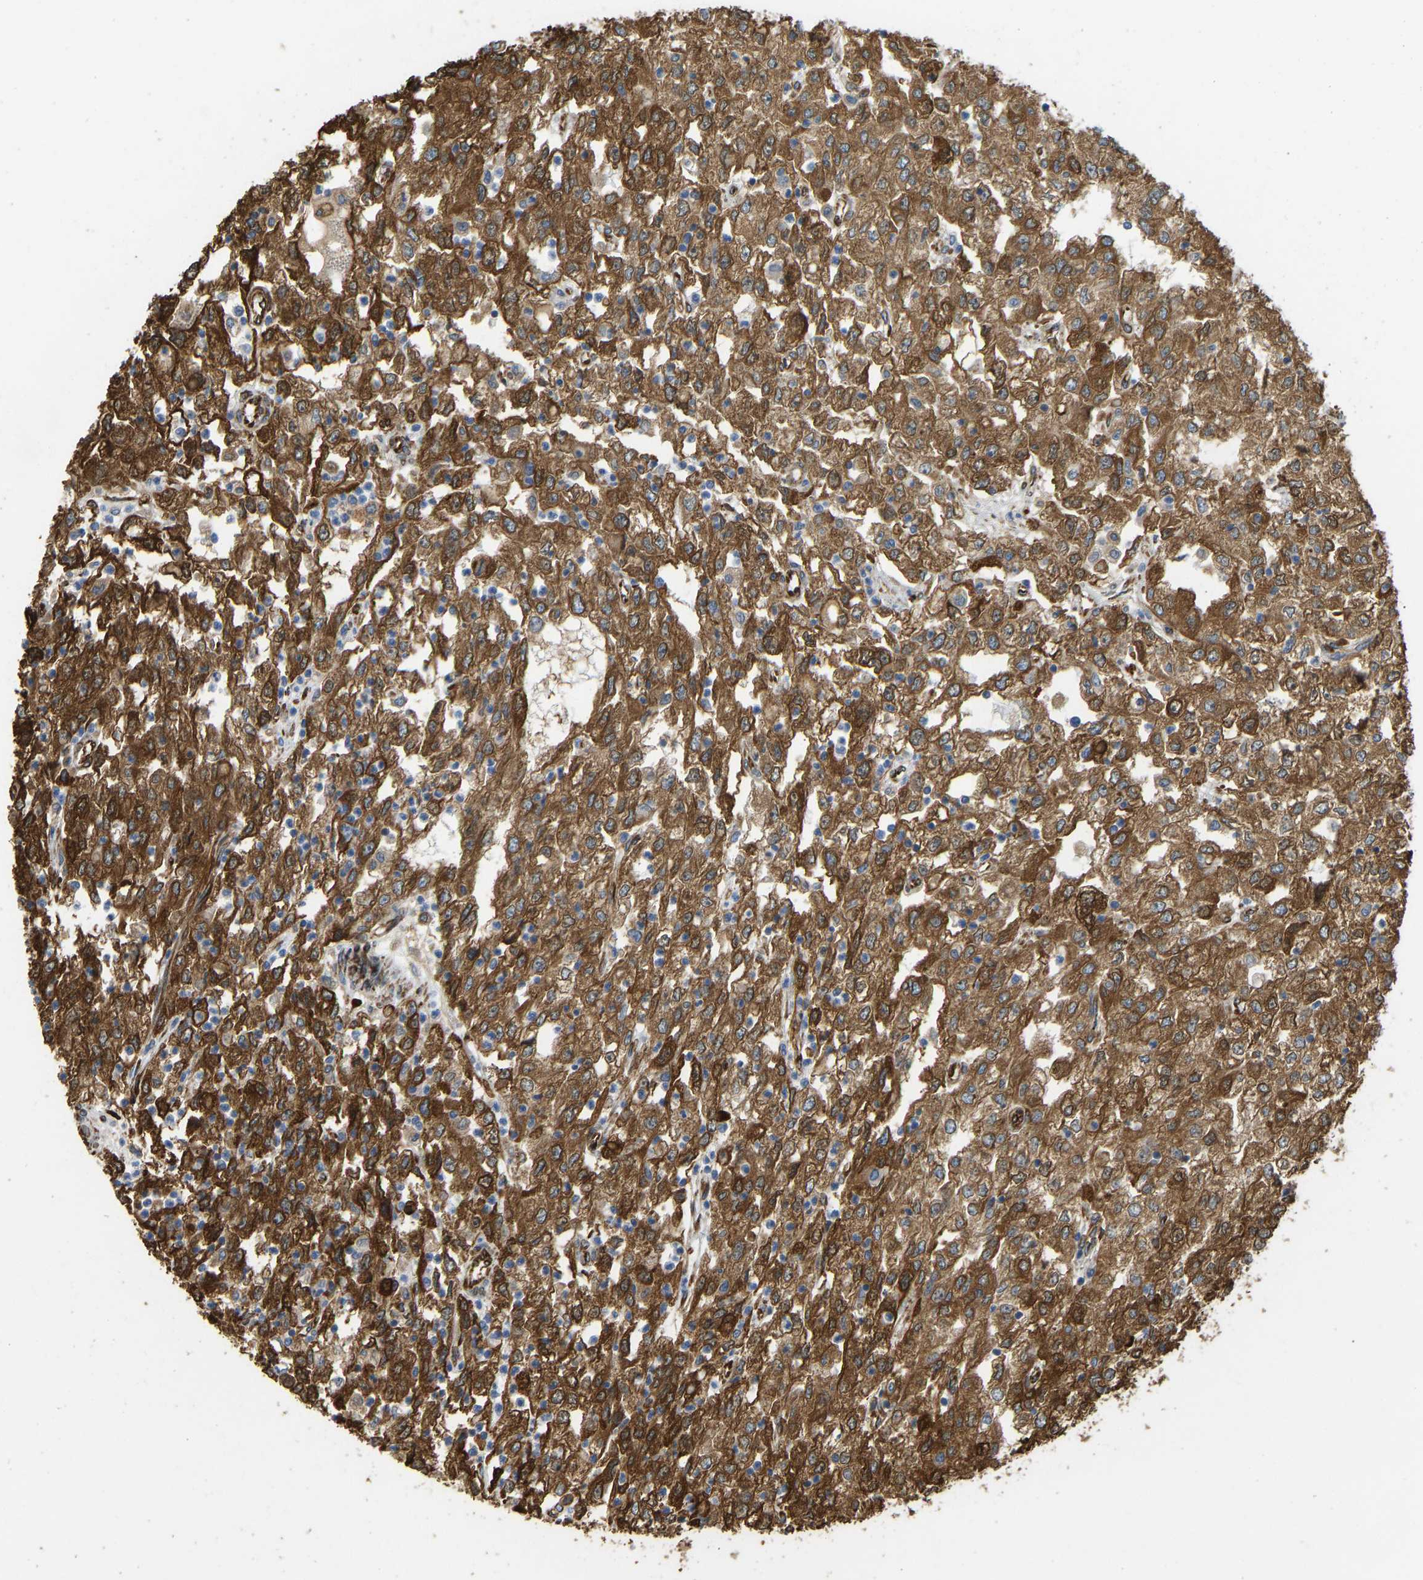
{"staining": {"intensity": "moderate", "quantity": ">75%", "location": "cytoplasmic/membranous"}, "tissue": "renal cancer", "cell_type": "Tumor cells", "image_type": "cancer", "snomed": [{"axis": "morphology", "description": "Adenocarcinoma, NOS"}, {"axis": "topography", "description": "Kidney"}], "caption": "Immunohistochemical staining of human adenocarcinoma (renal) shows moderate cytoplasmic/membranous protein expression in approximately >75% of tumor cells. (Brightfield microscopy of DAB IHC at high magnification).", "gene": "BEX3", "patient": {"sex": "female", "age": 54}}